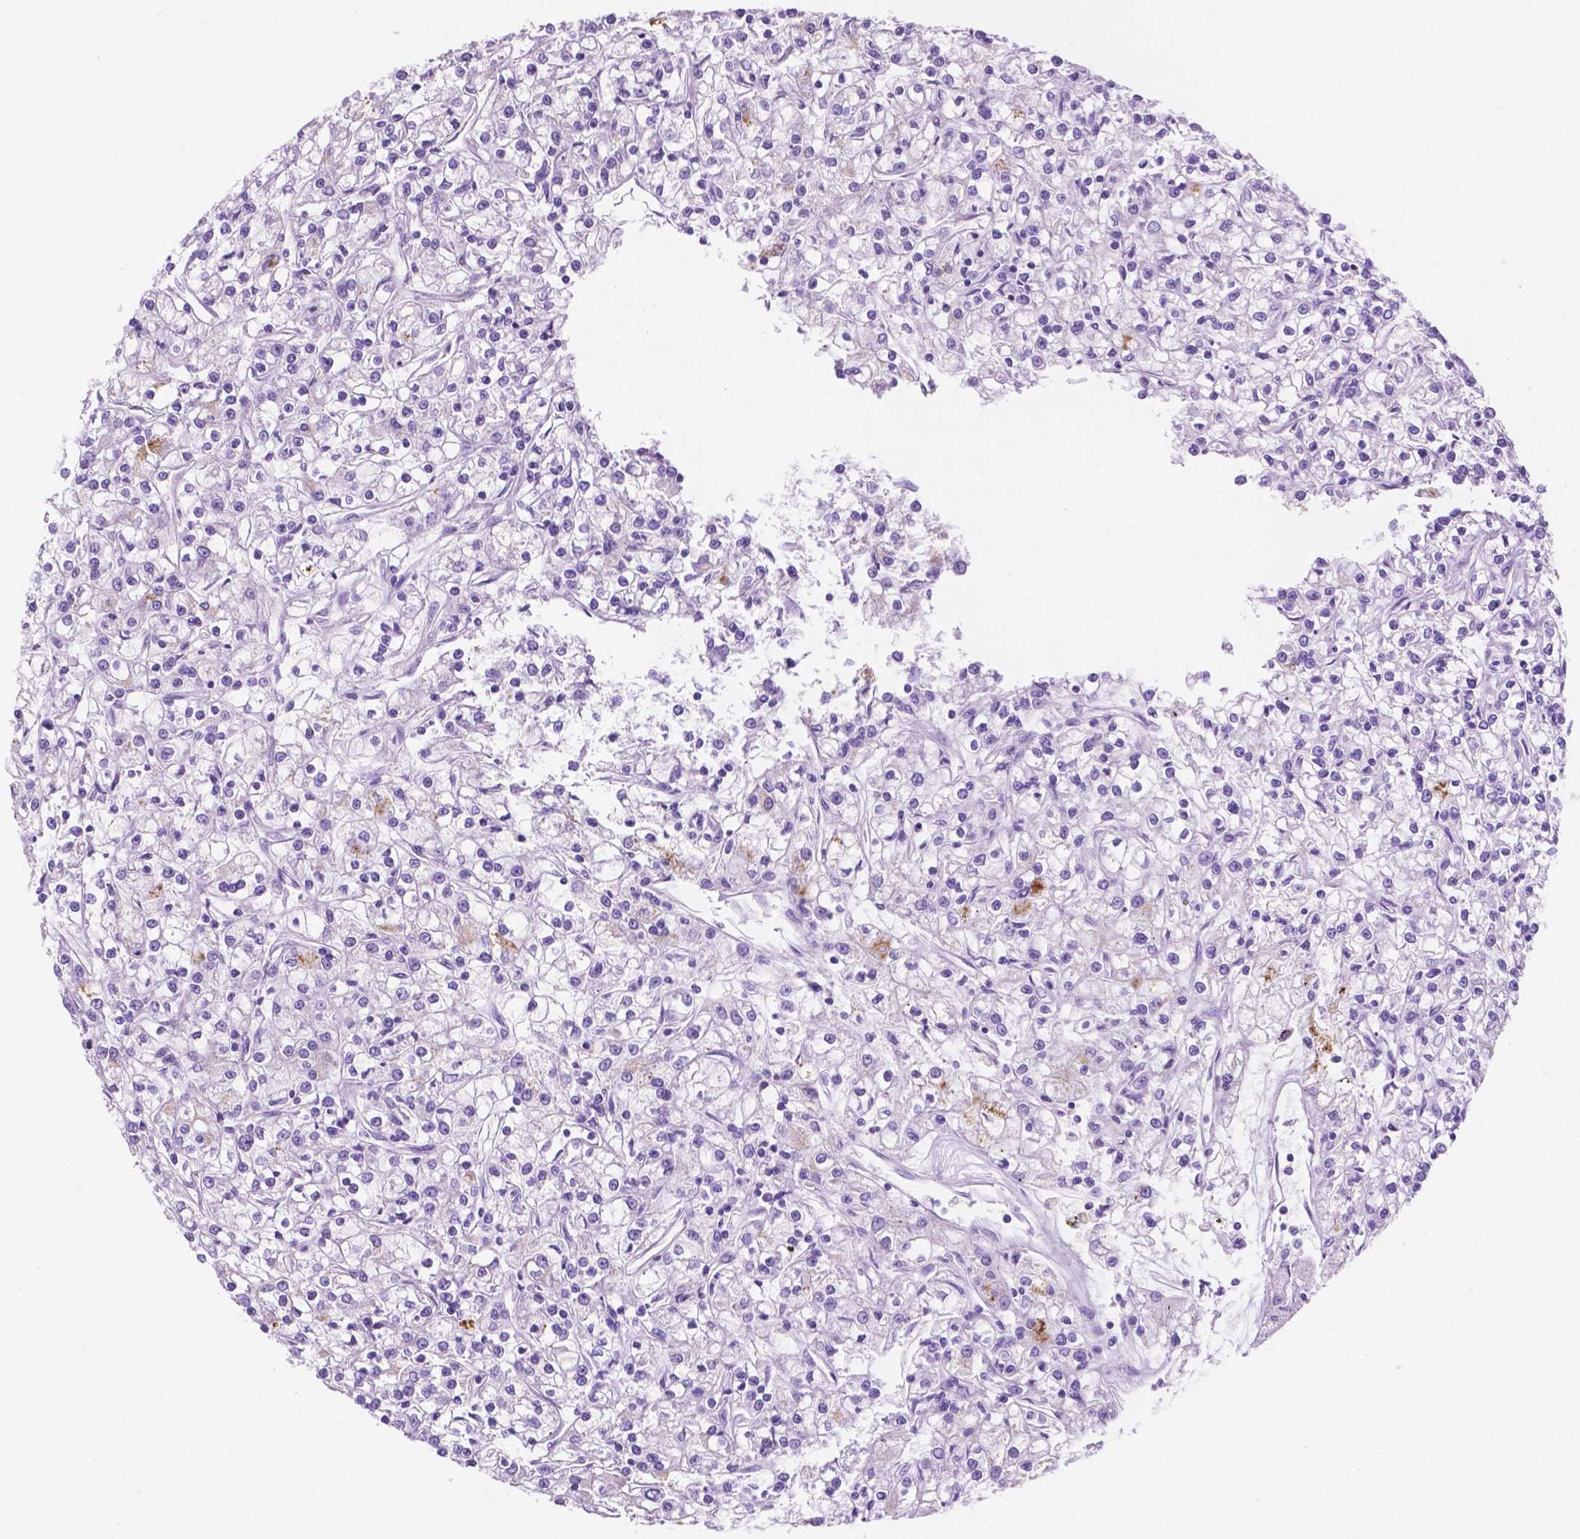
{"staining": {"intensity": "moderate", "quantity": "<25%", "location": "cytoplasmic/membranous"}, "tissue": "renal cancer", "cell_type": "Tumor cells", "image_type": "cancer", "snomed": [{"axis": "morphology", "description": "Adenocarcinoma, NOS"}, {"axis": "topography", "description": "Kidney"}], "caption": "A micrograph of adenocarcinoma (renal) stained for a protein exhibits moderate cytoplasmic/membranous brown staining in tumor cells.", "gene": "IGFN1", "patient": {"sex": "female", "age": 59}}